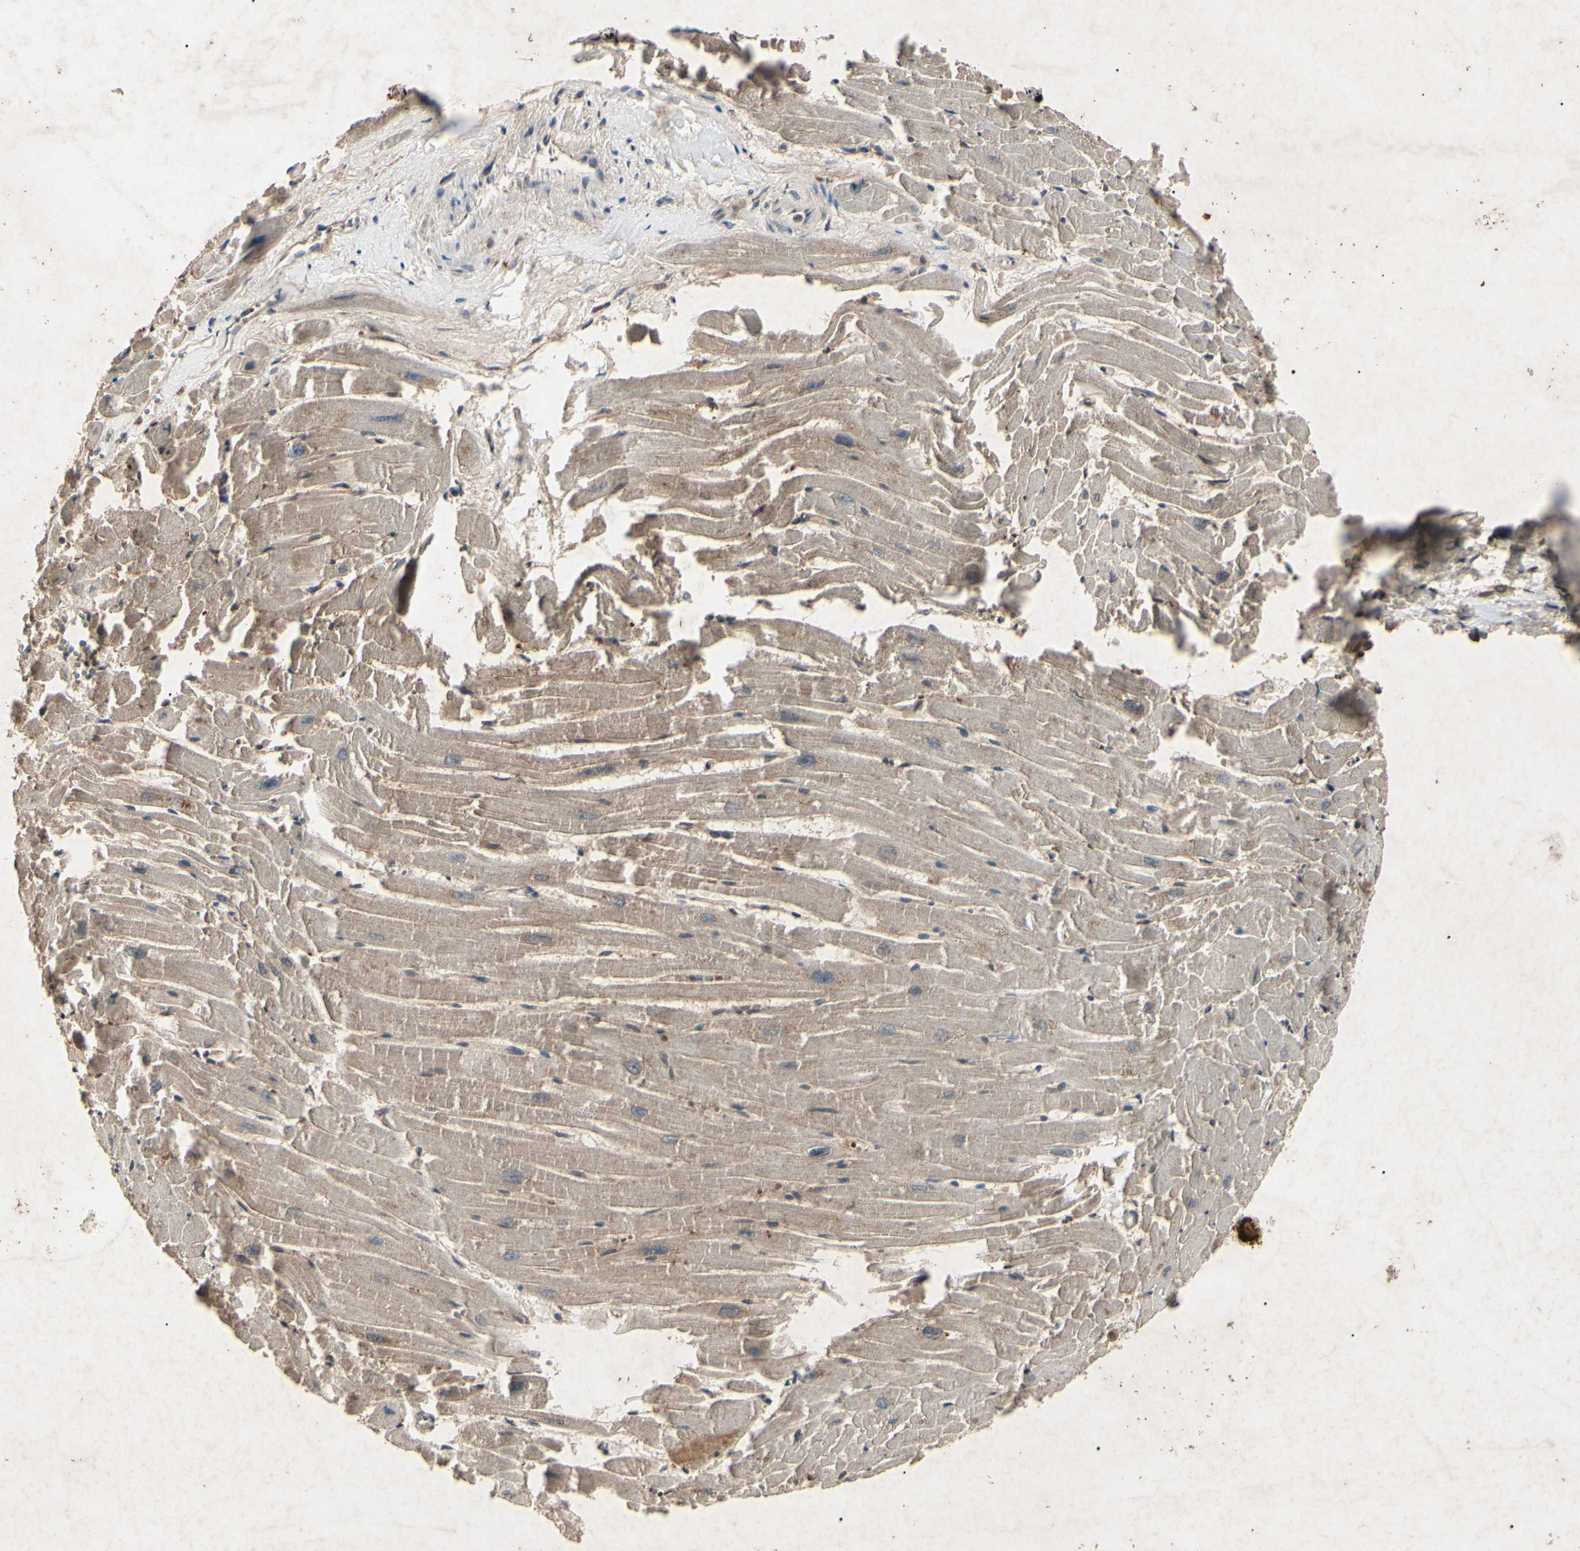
{"staining": {"intensity": "weak", "quantity": "25%-75%", "location": "cytoplasmic/membranous"}, "tissue": "heart muscle", "cell_type": "Cardiomyocytes", "image_type": "normal", "snomed": [{"axis": "morphology", "description": "Normal tissue, NOS"}, {"axis": "topography", "description": "Heart"}], "caption": "Immunohistochemical staining of benign heart muscle demonstrates weak cytoplasmic/membranous protein staining in about 25%-75% of cardiomyocytes.", "gene": "AEBP1", "patient": {"sex": "female", "age": 19}}